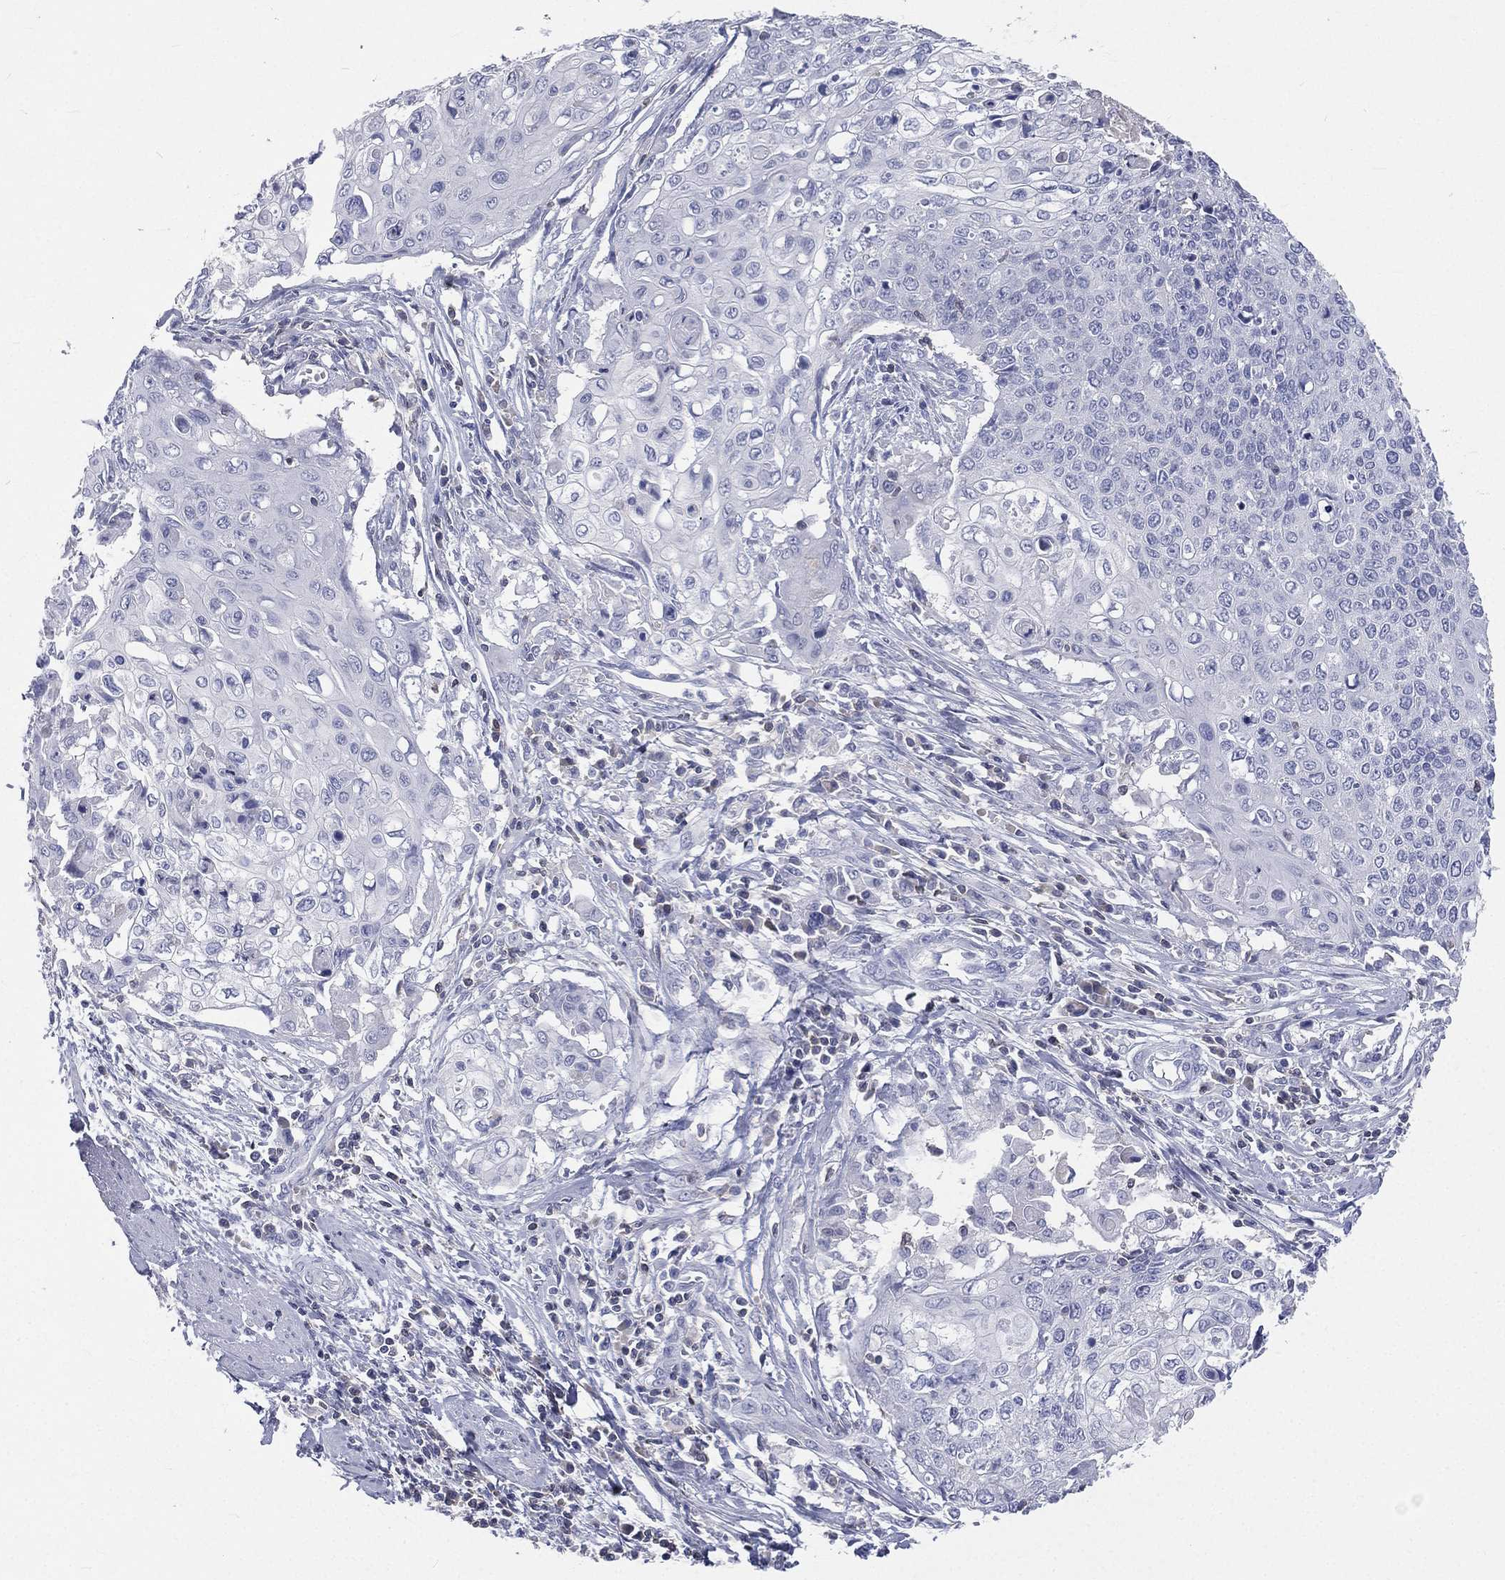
{"staining": {"intensity": "negative", "quantity": "none", "location": "none"}, "tissue": "cervical cancer", "cell_type": "Tumor cells", "image_type": "cancer", "snomed": [{"axis": "morphology", "description": "Squamous cell carcinoma, NOS"}, {"axis": "topography", "description": "Cervix"}], "caption": "Immunohistochemistry photomicrograph of neoplastic tissue: human cervical cancer (squamous cell carcinoma) stained with DAB demonstrates no significant protein staining in tumor cells.", "gene": "CD3D", "patient": {"sex": "female", "age": 39}}